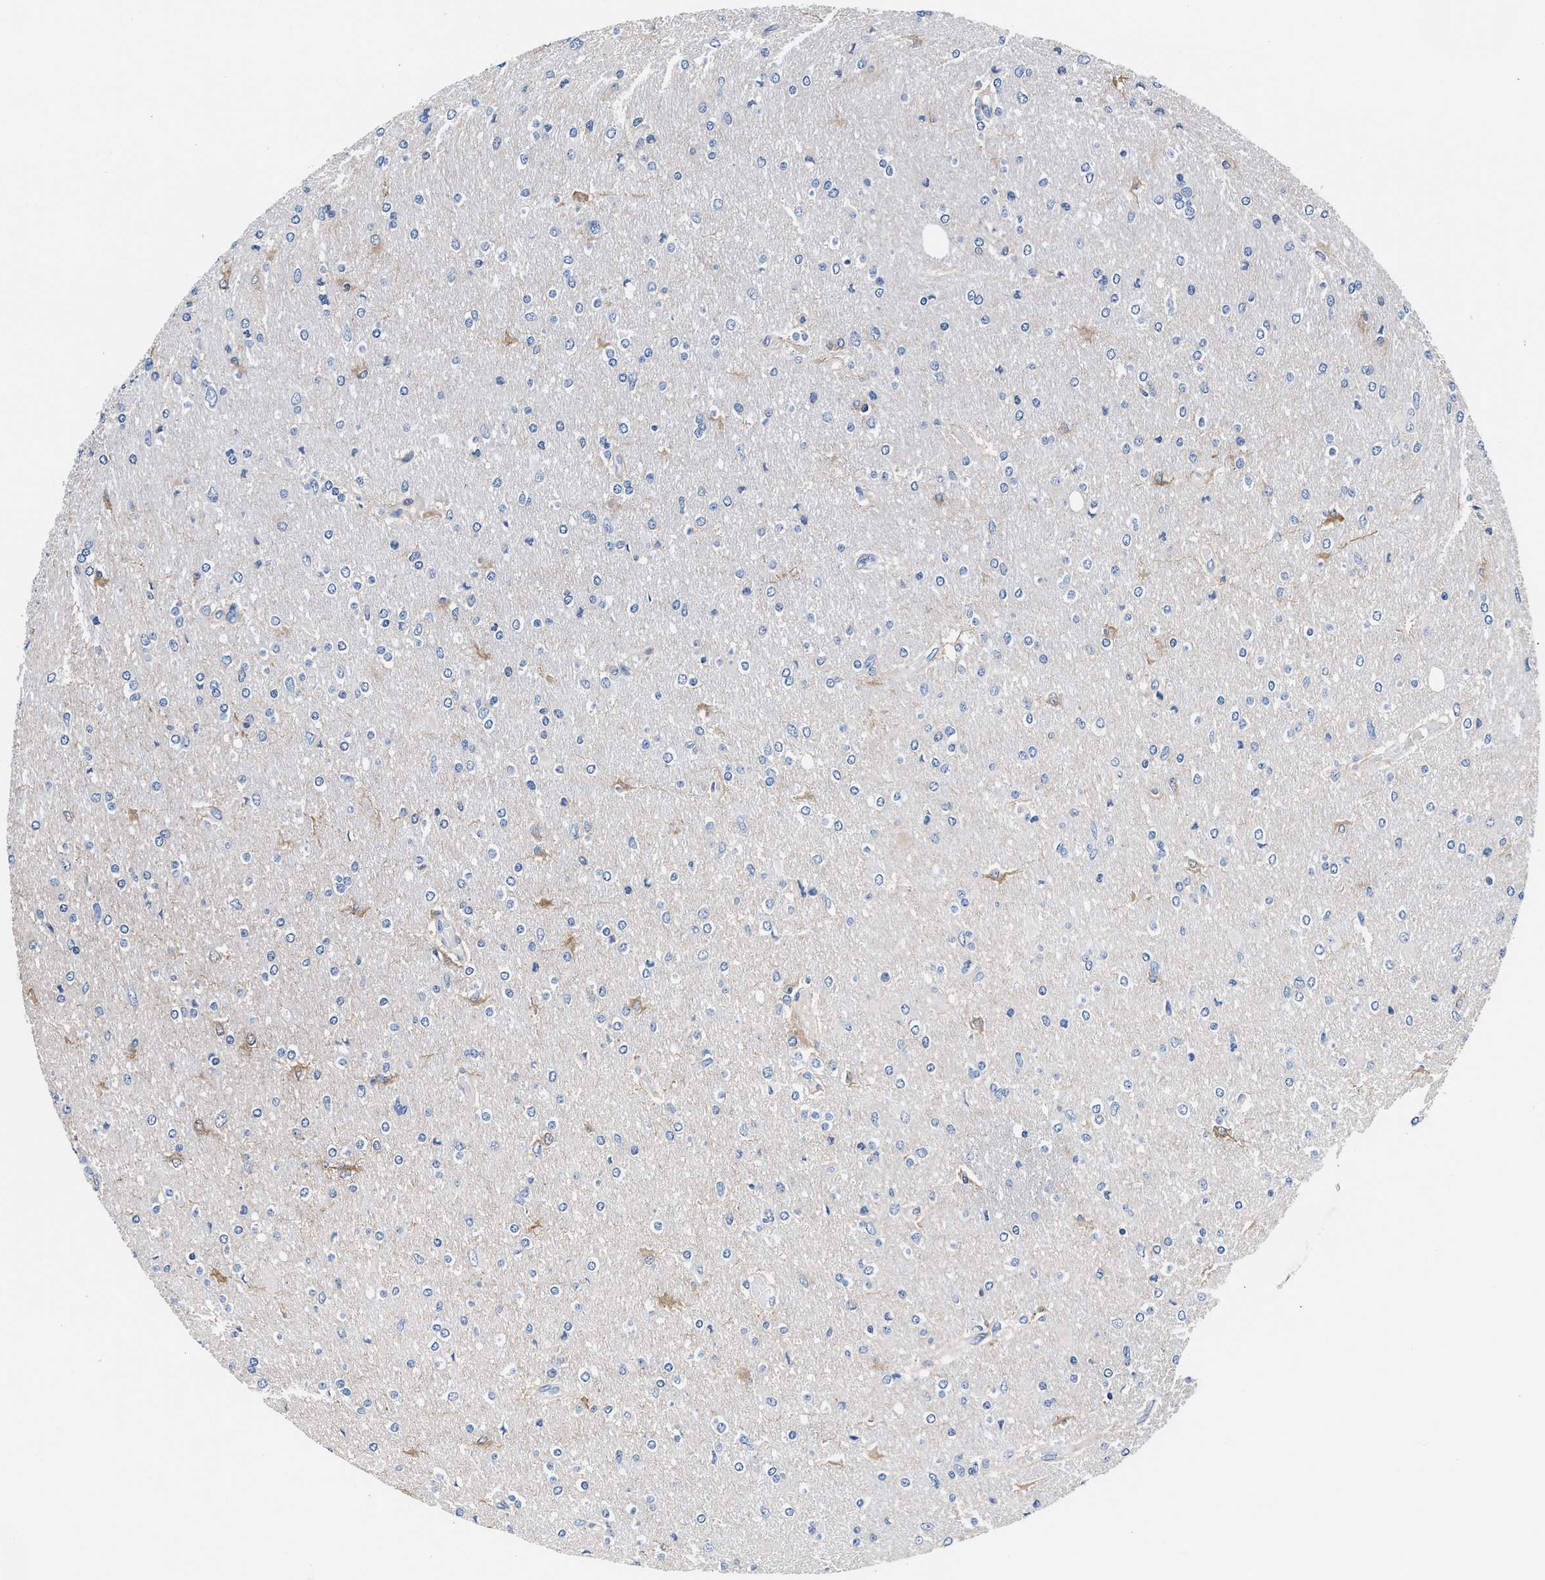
{"staining": {"intensity": "negative", "quantity": "none", "location": "none"}, "tissue": "glioma", "cell_type": "Tumor cells", "image_type": "cancer", "snomed": [{"axis": "morphology", "description": "Glioma, malignant, High grade"}, {"axis": "topography", "description": "Cerebral cortex"}], "caption": "High-grade glioma (malignant) stained for a protein using immunohistochemistry (IHC) demonstrates no expression tumor cells.", "gene": "GSTM1", "patient": {"sex": "female", "age": 36}}